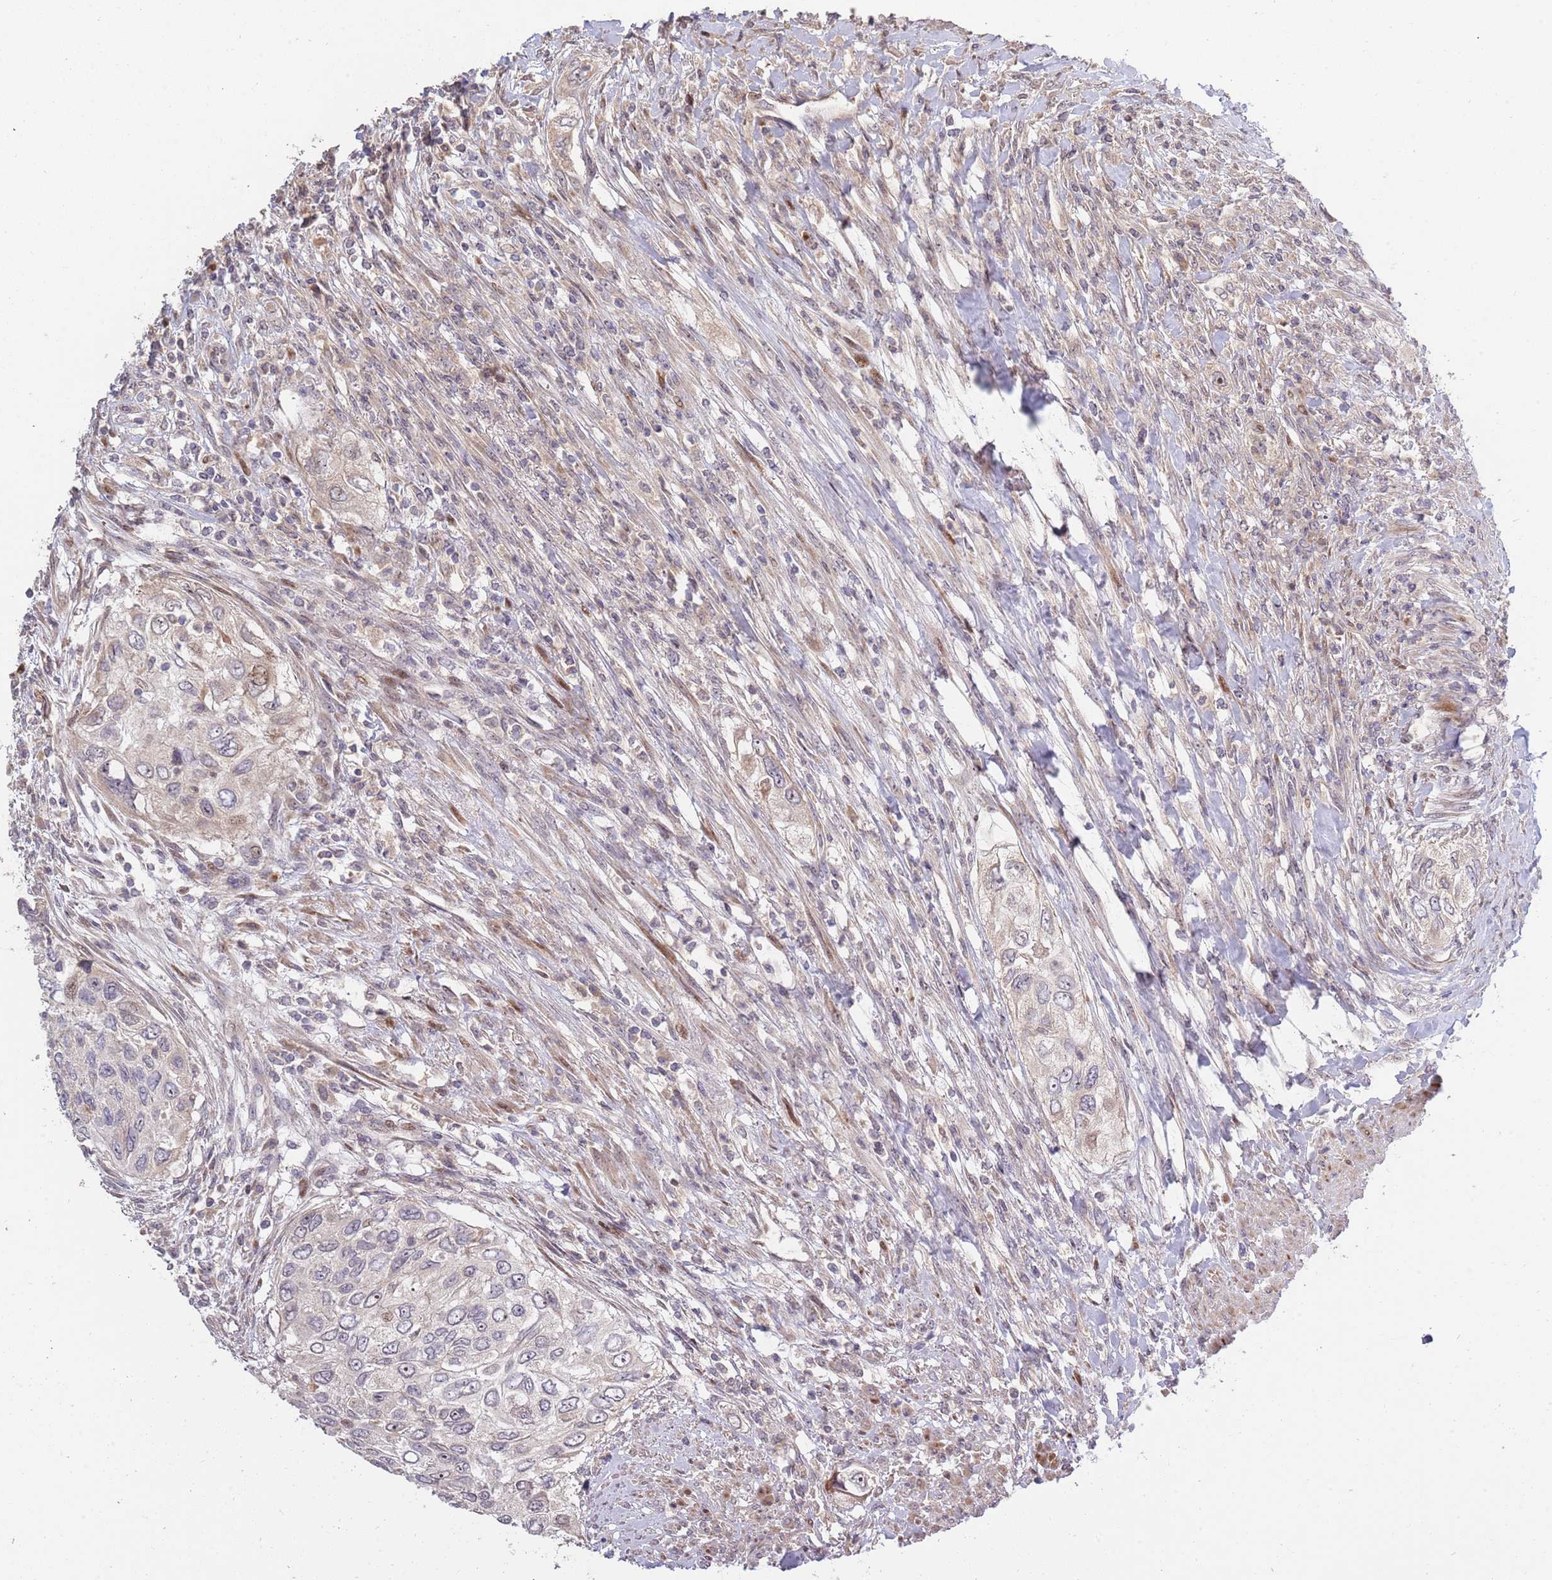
{"staining": {"intensity": "moderate", "quantity": "<25%", "location": "nuclear"}, "tissue": "urothelial cancer", "cell_type": "Tumor cells", "image_type": "cancer", "snomed": [{"axis": "morphology", "description": "Urothelial carcinoma, High grade"}, {"axis": "topography", "description": "Urinary bladder"}], "caption": "Immunohistochemical staining of urothelial carcinoma (high-grade) displays low levels of moderate nuclear protein positivity in approximately <25% of tumor cells. (Stains: DAB in brown, nuclei in blue, Microscopy: brightfield microscopy at high magnification).", "gene": "SYNDIG1L", "patient": {"sex": "female", "age": 60}}